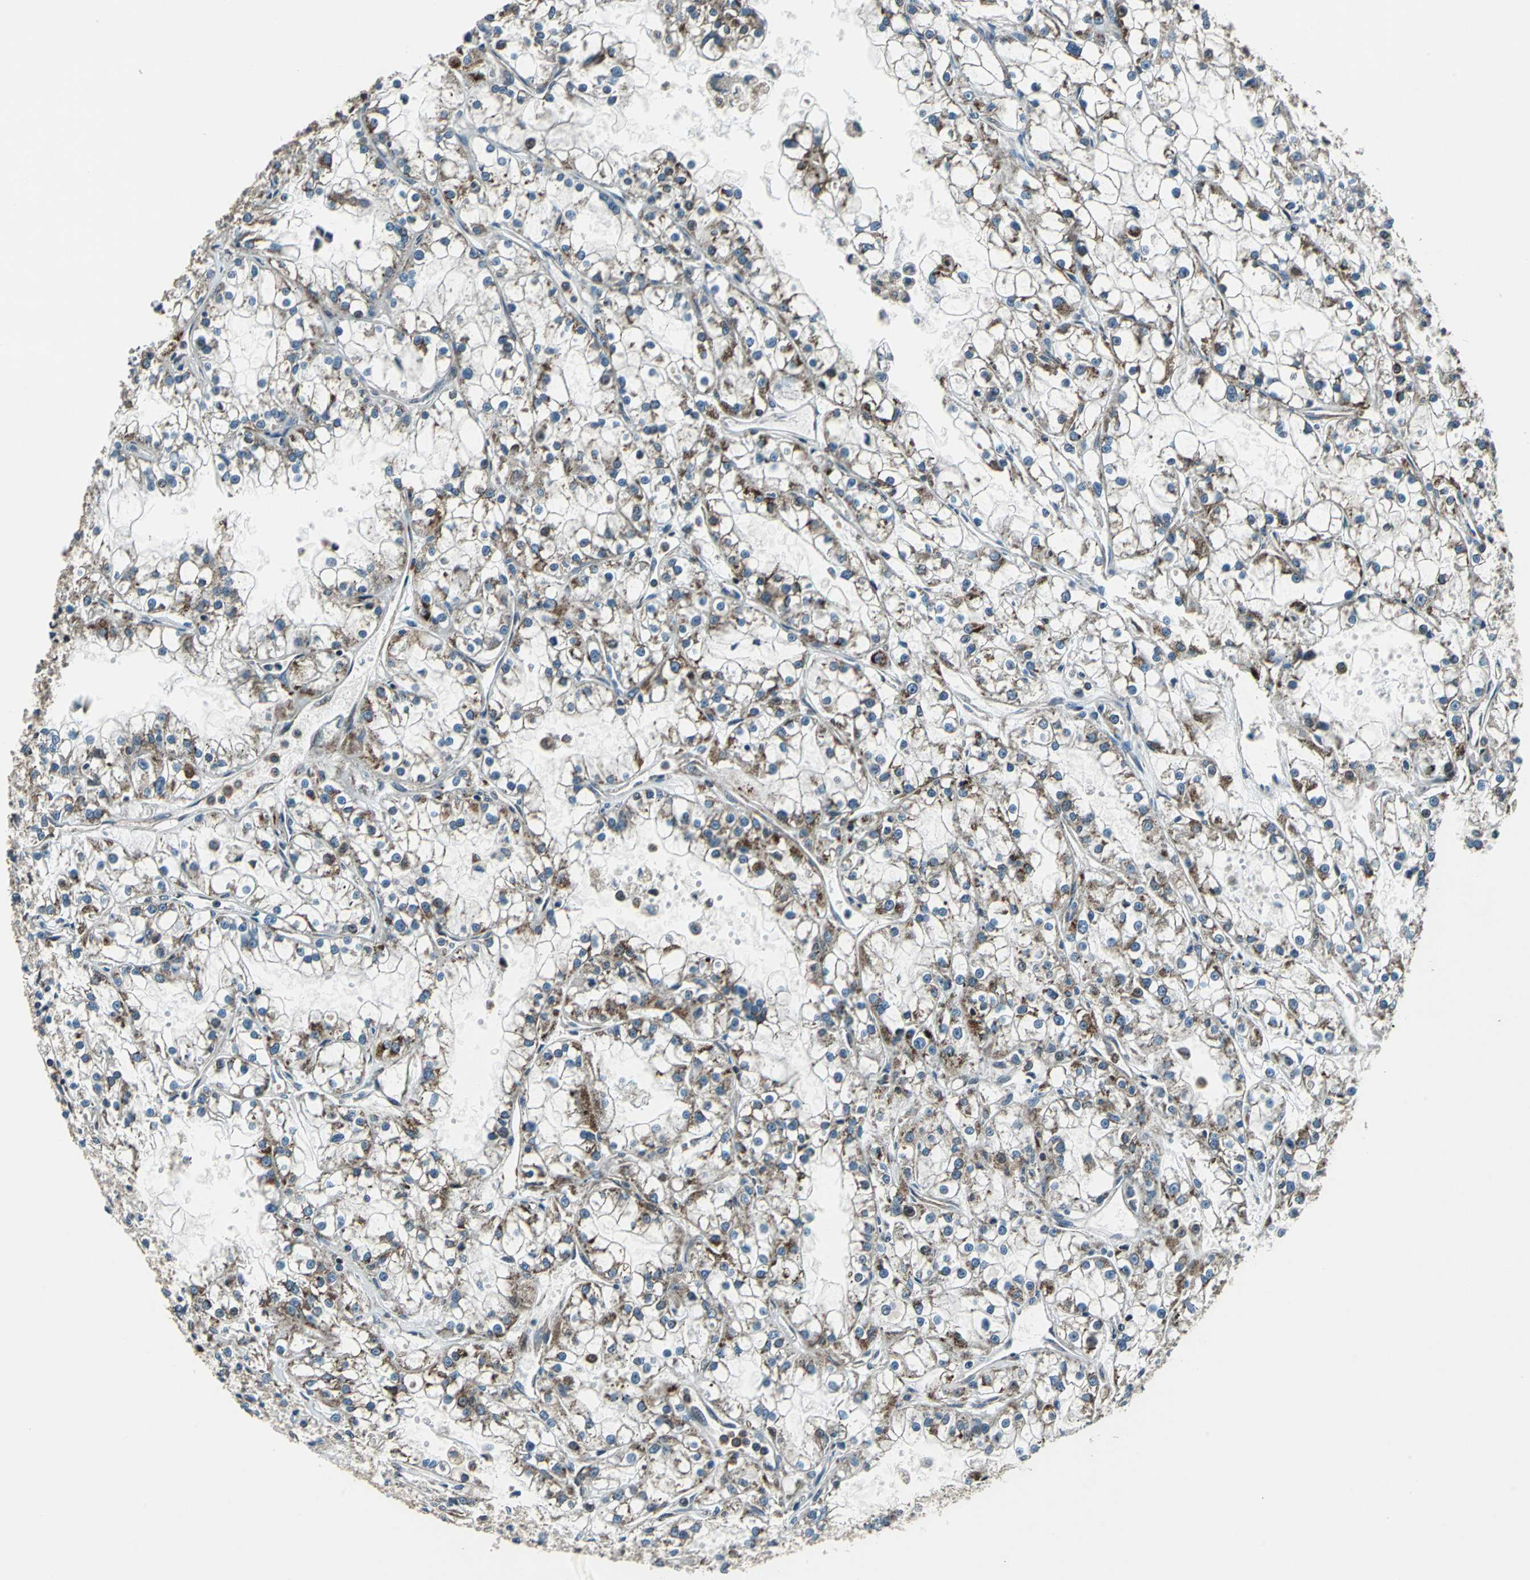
{"staining": {"intensity": "moderate", "quantity": "<25%", "location": "cytoplasmic/membranous,nuclear"}, "tissue": "renal cancer", "cell_type": "Tumor cells", "image_type": "cancer", "snomed": [{"axis": "morphology", "description": "Adenocarcinoma, NOS"}, {"axis": "topography", "description": "Kidney"}], "caption": "Protein expression analysis of renal adenocarcinoma demonstrates moderate cytoplasmic/membranous and nuclear expression in about <25% of tumor cells. The staining was performed using DAB to visualize the protein expression in brown, while the nuclei were stained in blue with hematoxylin (Magnification: 20x).", "gene": "AATF", "patient": {"sex": "female", "age": 52}}